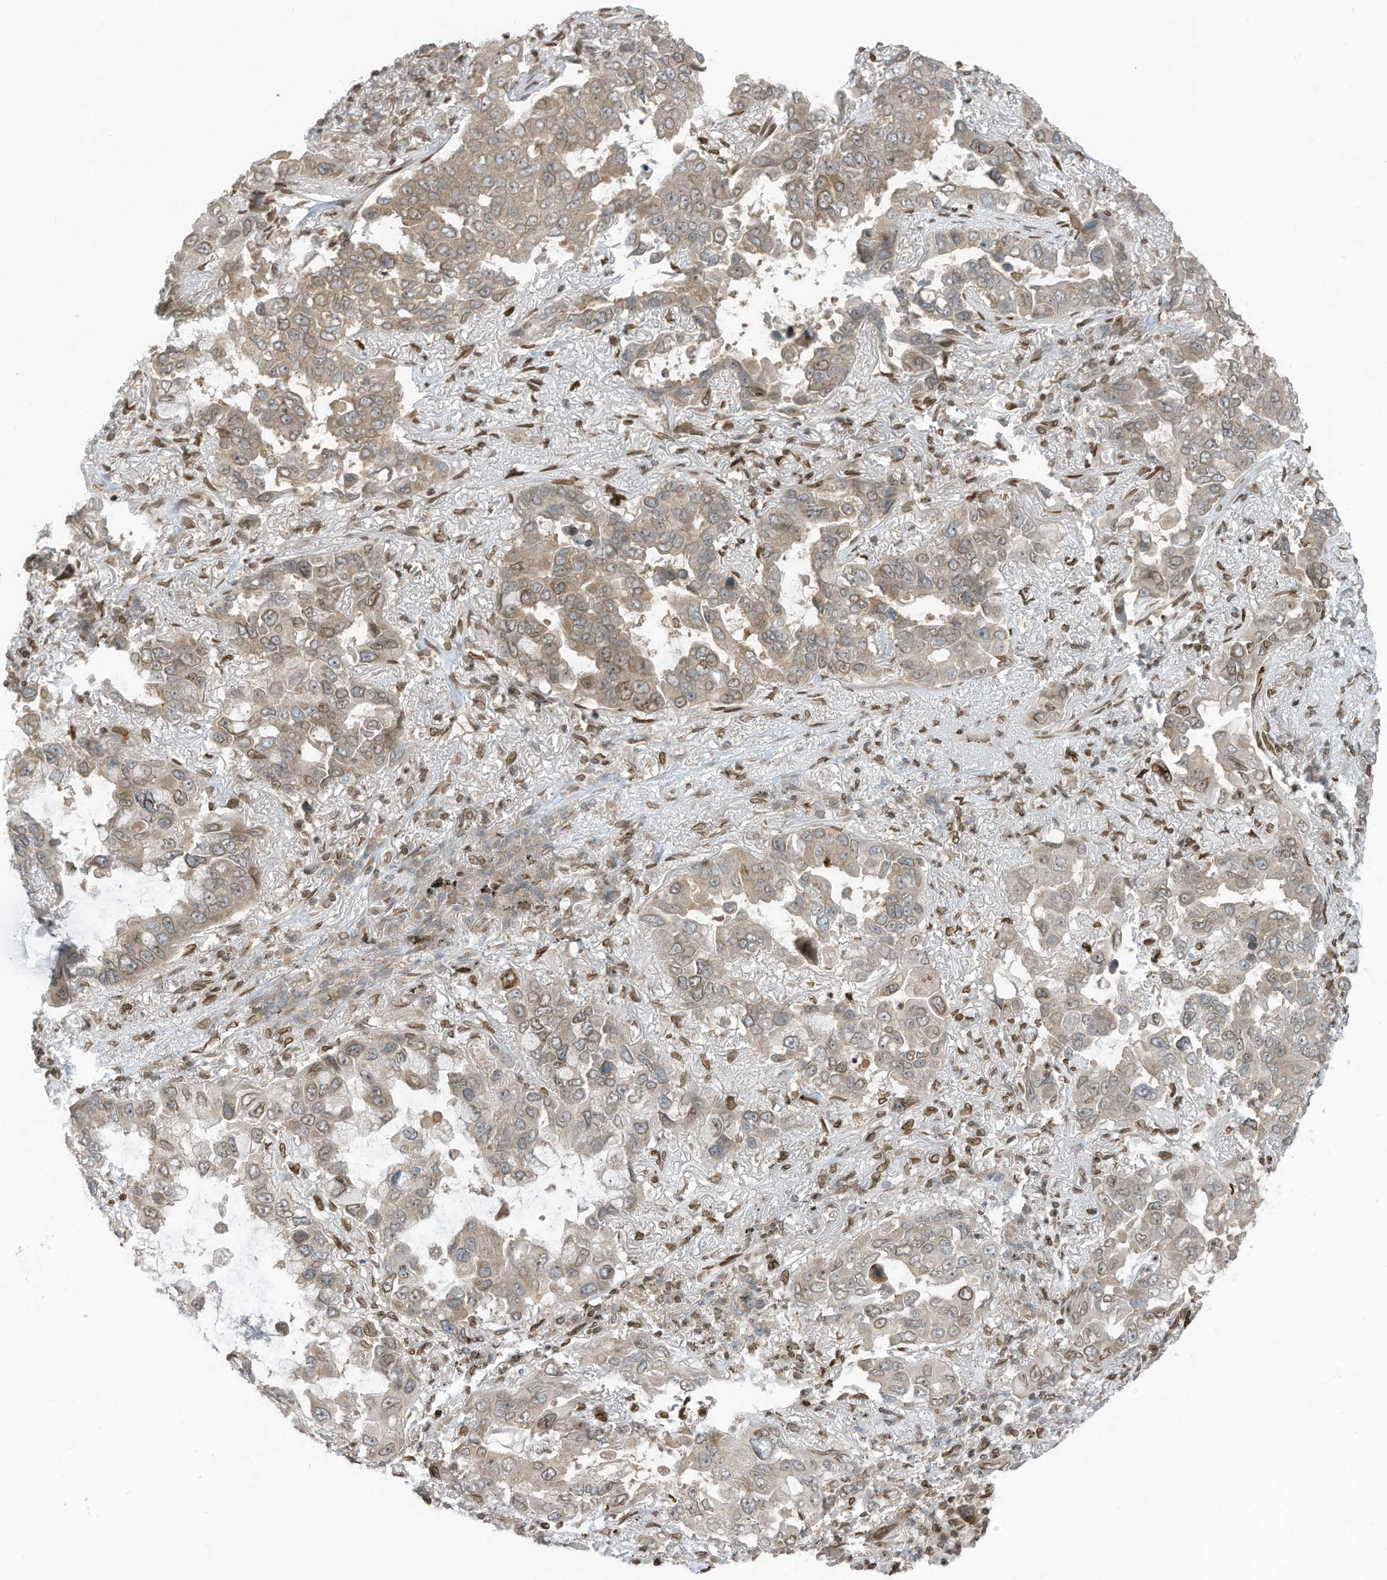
{"staining": {"intensity": "weak", "quantity": "25%-75%", "location": "cytoplasmic/membranous,nuclear"}, "tissue": "lung cancer", "cell_type": "Tumor cells", "image_type": "cancer", "snomed": [{"axis": "morphology", "description": "Adenocarcinoma, NOS"}, {"axis": "topography", "description": "Lung"}], "caption": "High-magnification brightfield microscopy of lung adenocarcinoma stained with DAB (3,3'-diaminobenzidine) (brown) and counterstained with hematoxylin (blue). tumor cells exhibit weak cytoplasmic/membranous and nuclear positivity is appreciated in approximately25%-75% of cells.", "gene": "RABL3", "patient": {"sex": "male", "age": 64}}